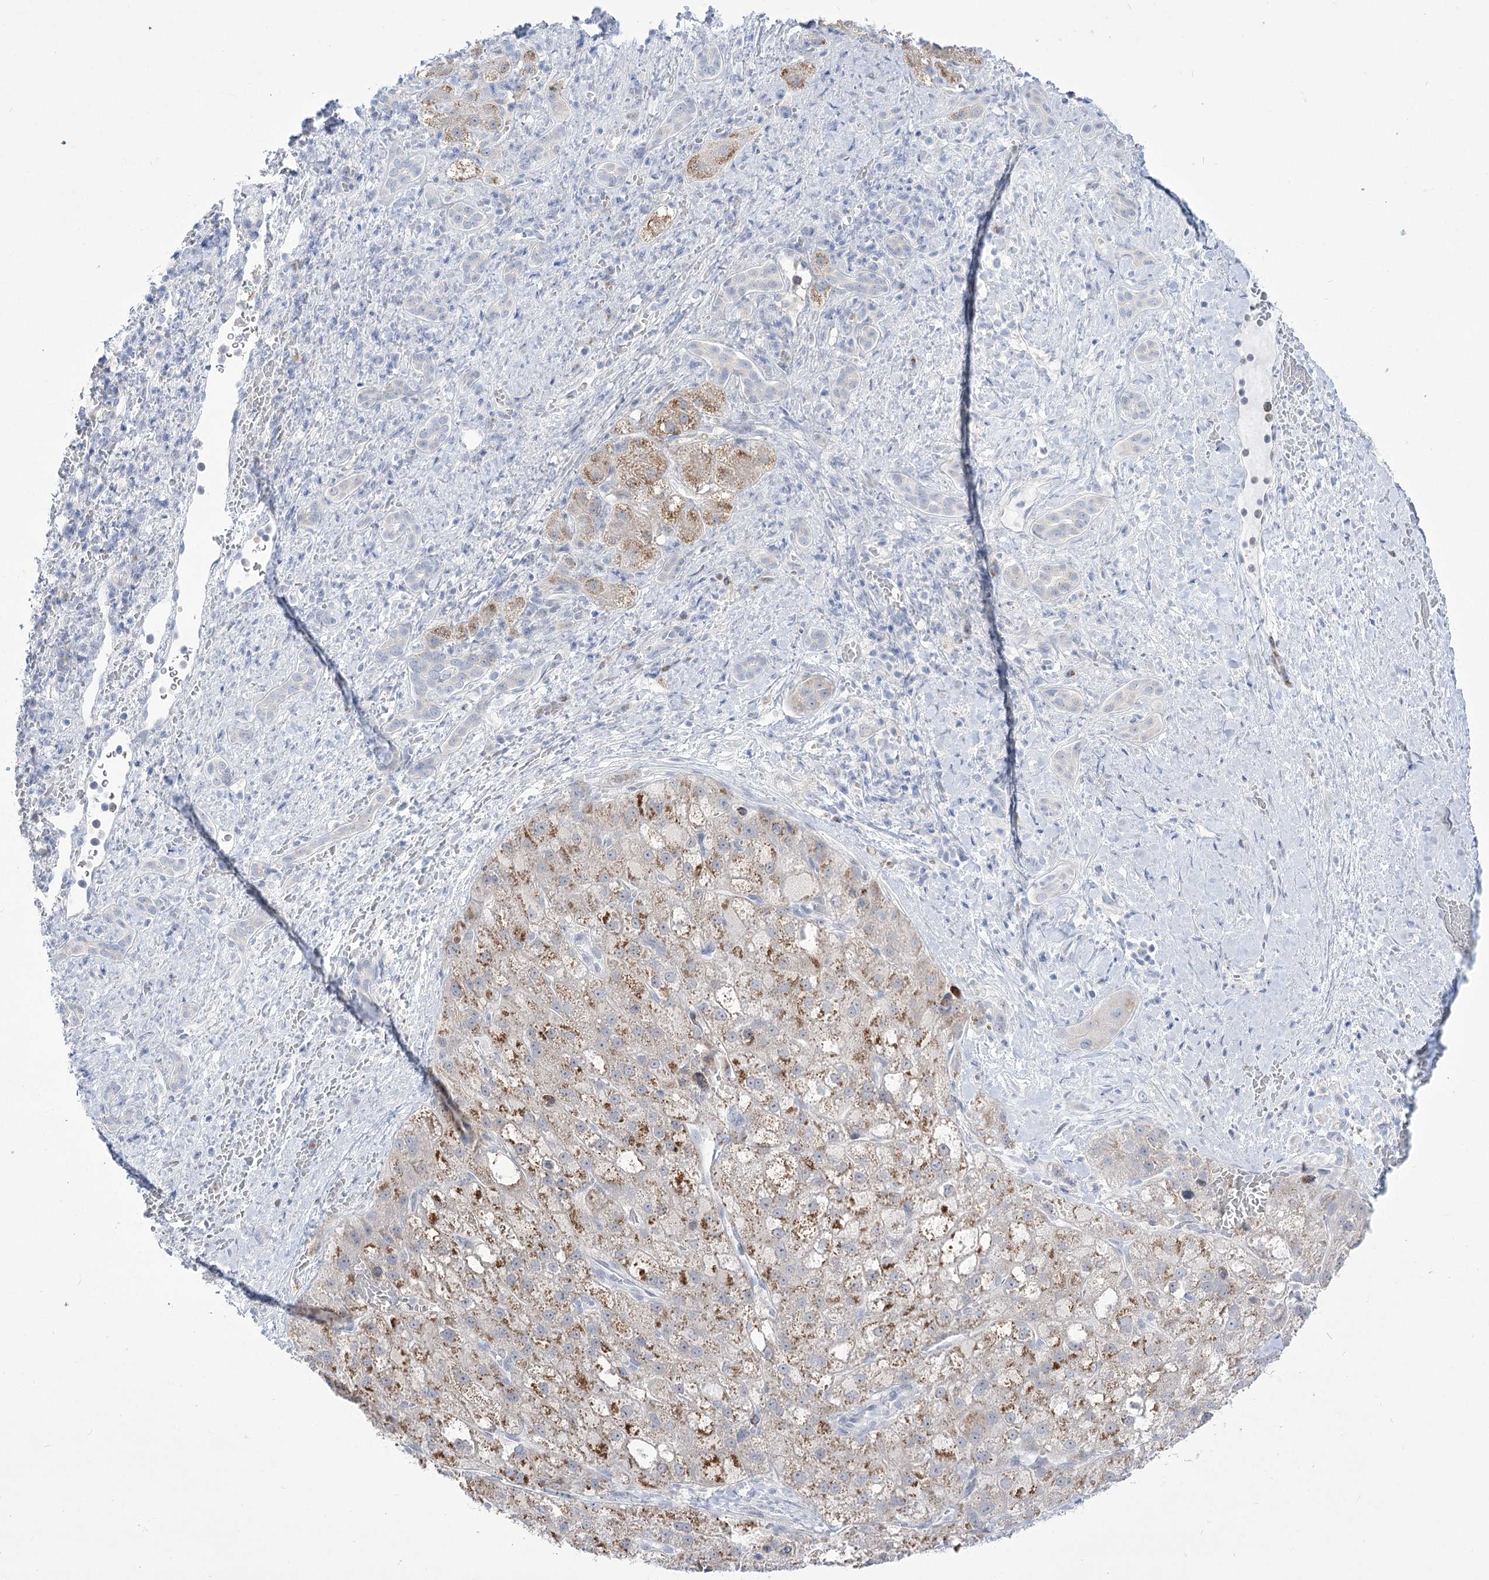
{"staining": {"intensity": "moderate", "quantity": "25%-75%", "location": "cytoplasmic/membranous"}, "tissue": "liver cancer", "cell_type": "Tumor cells", "image_type": "cancer", "snomed": [{"axis": "morphology", "description": "Normal tissue, NOS"}, {"axis": "morphology", "description": "Carcinoma, Hepatocellular, NOS"}, {"axis": "topography", "description": "Liver"}], "caption": "Protein expression analysis of liver hepatocellular carcinoma demonstrates moderate cytoplasmic/membranous staining in approximately 25%-75% of tumor cells.", "gene": "BEND7", "patient": {"sex": "male", "age": 57}}